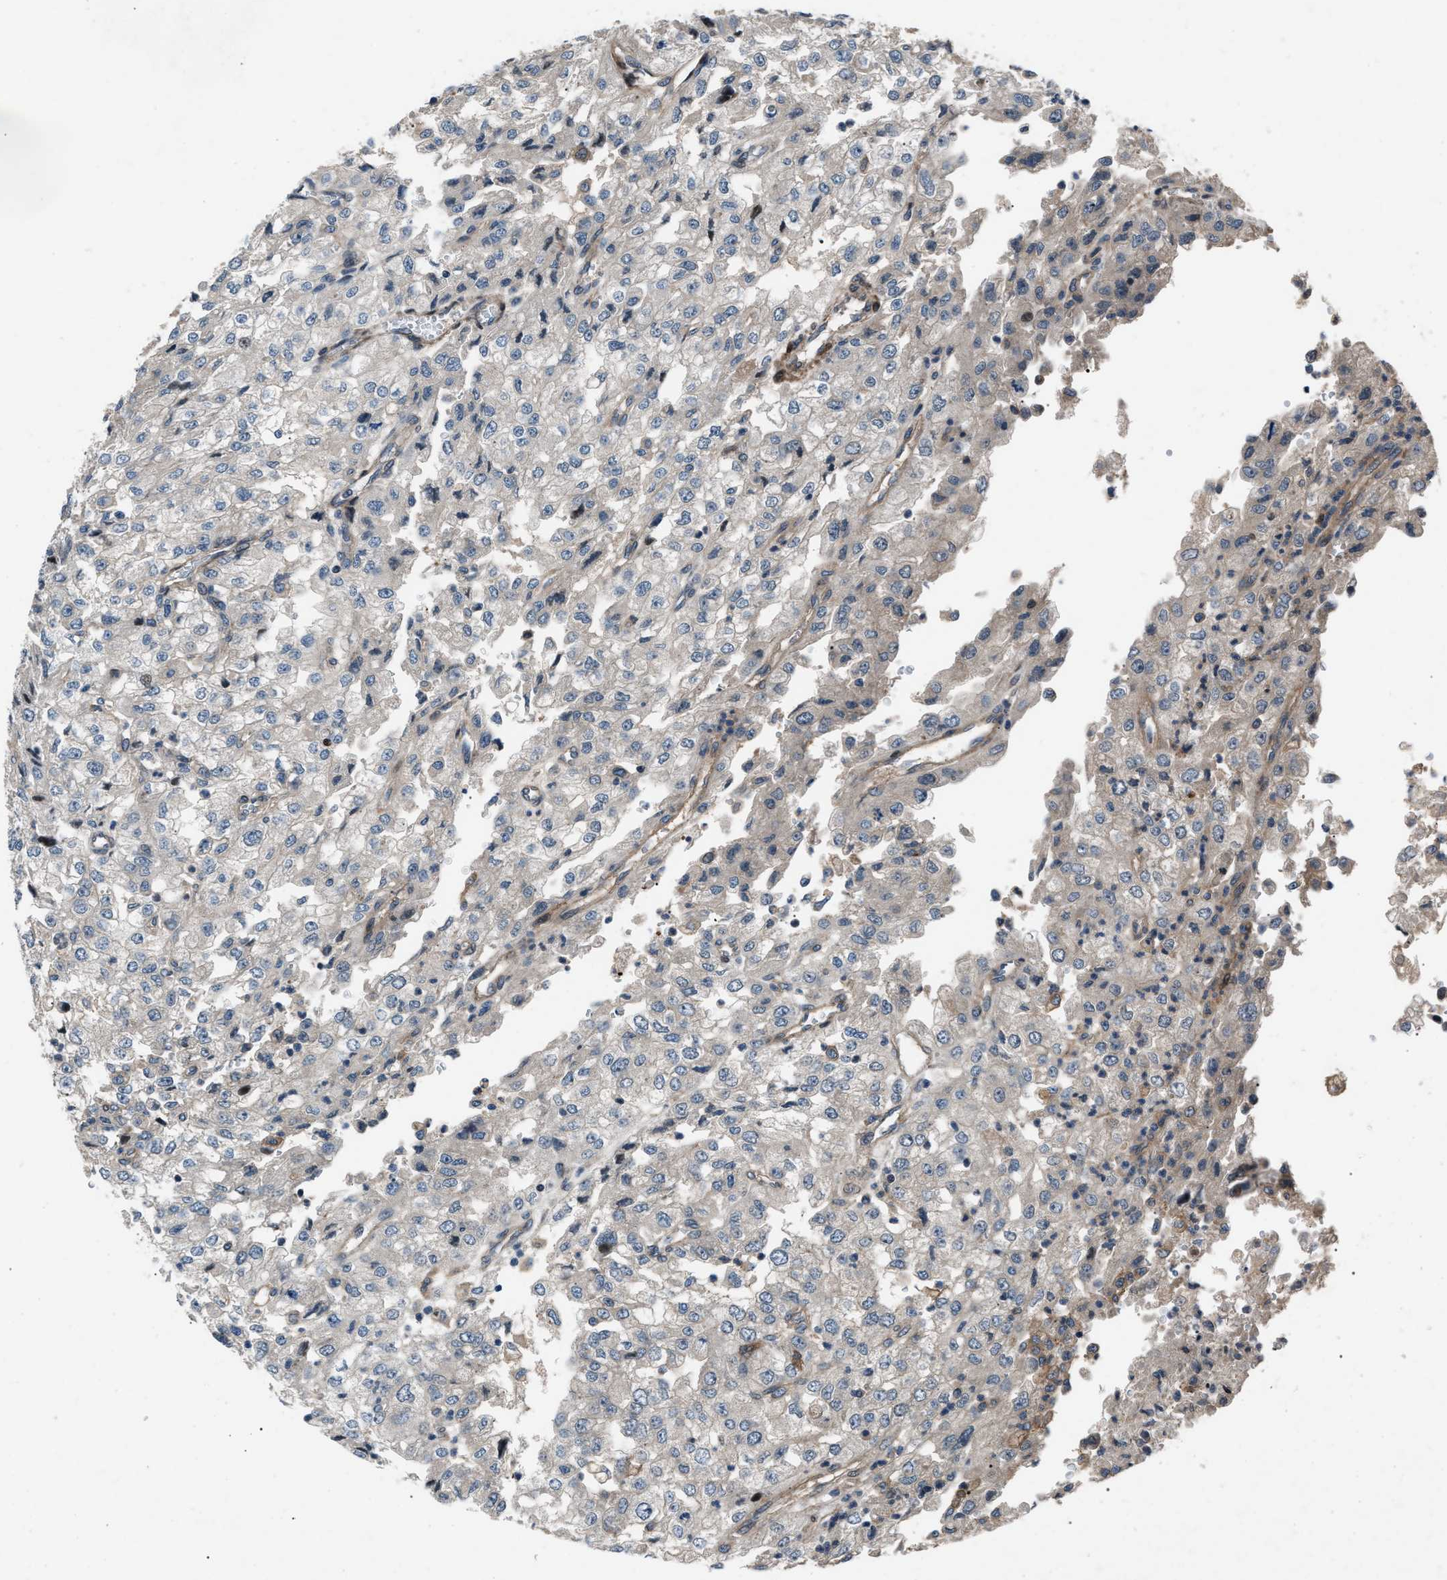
{"staining": {"intensity": "negative", "quantity": "none", "location": "none"}, "tissue": "renal cancer", "cell_type": "Tumor cells", "image_type": "cancer", "snomed": [{"axis": "morphology", "description": "Adenocarcinoma, NOS"}, {"axis": "topography", "description": "Kidney"}], "caption": "High magnification brightfield microscopy of renal adenocarcinoma stained with DAB (3,3'-diaminobenzidine) (brown) and counterstained with hematoxylin (blue): tumor cells show no significant positivity. (Stains: DAB (3,3'-diaminobenzidine) immunohistochemistry (IHC) with hematoxylin counter stain, Microscopy: brightfield microscopy at high magnification).", "gene": "DYNC2I1", "patient": {"sex": "female", "age": 54}}